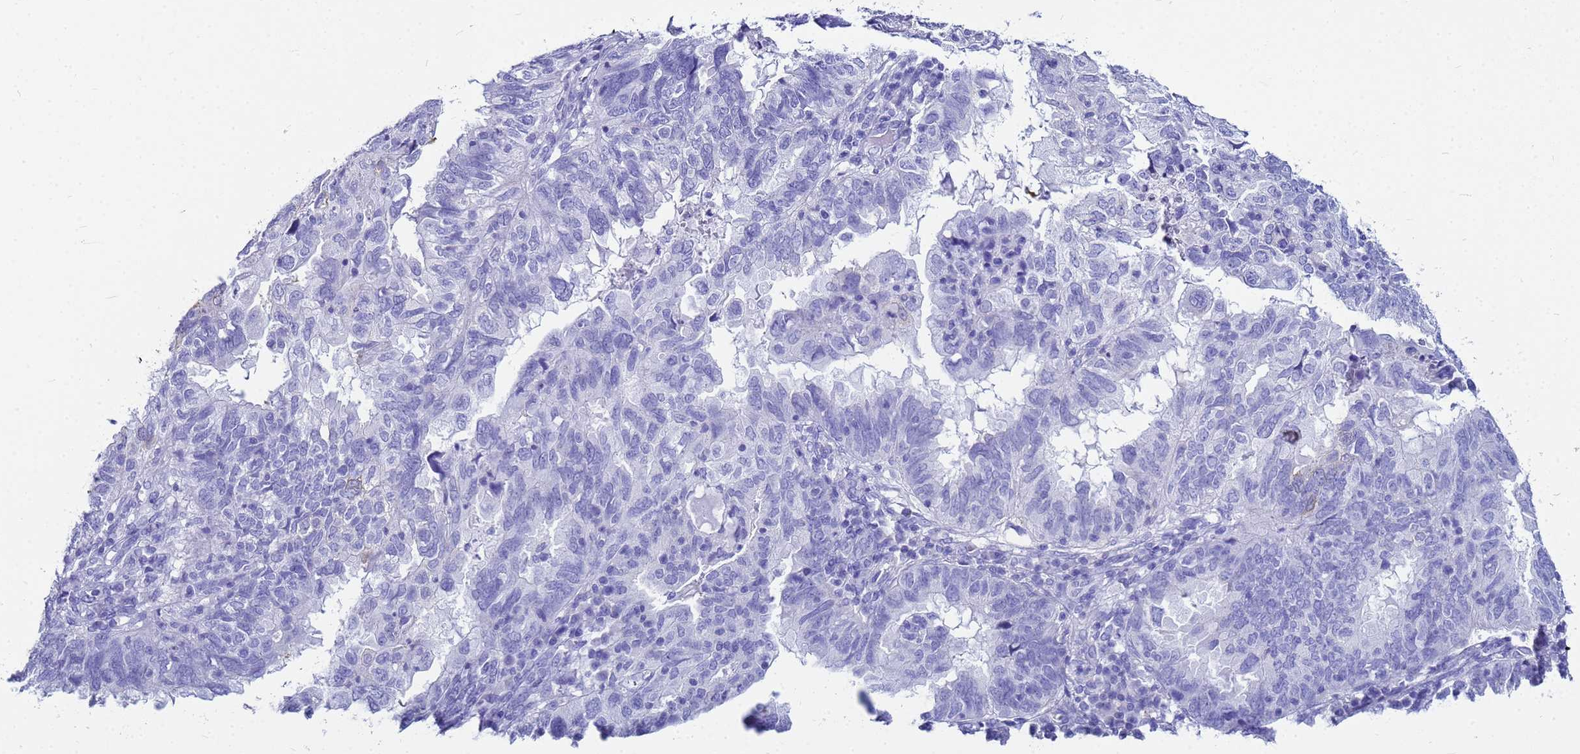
{"staining": {"intensity": "negative", "quantity": "none", "location": "none"}, "tissue": "endometrial cancer", "cell_type": "Tumor cells", "image_type": "cancer", "snomed": [{"axis": "morphology", "description": "Adenocarcinoma, NOS"}, {"axis": "topography", "description": "Uterus"}], "caption": "Immunohistochemistry of endometrial adenocarcinoma exhibits no positivity in tumor cells.", "gene": "CKB", "patient": {"sex": "female", "age": 77}}